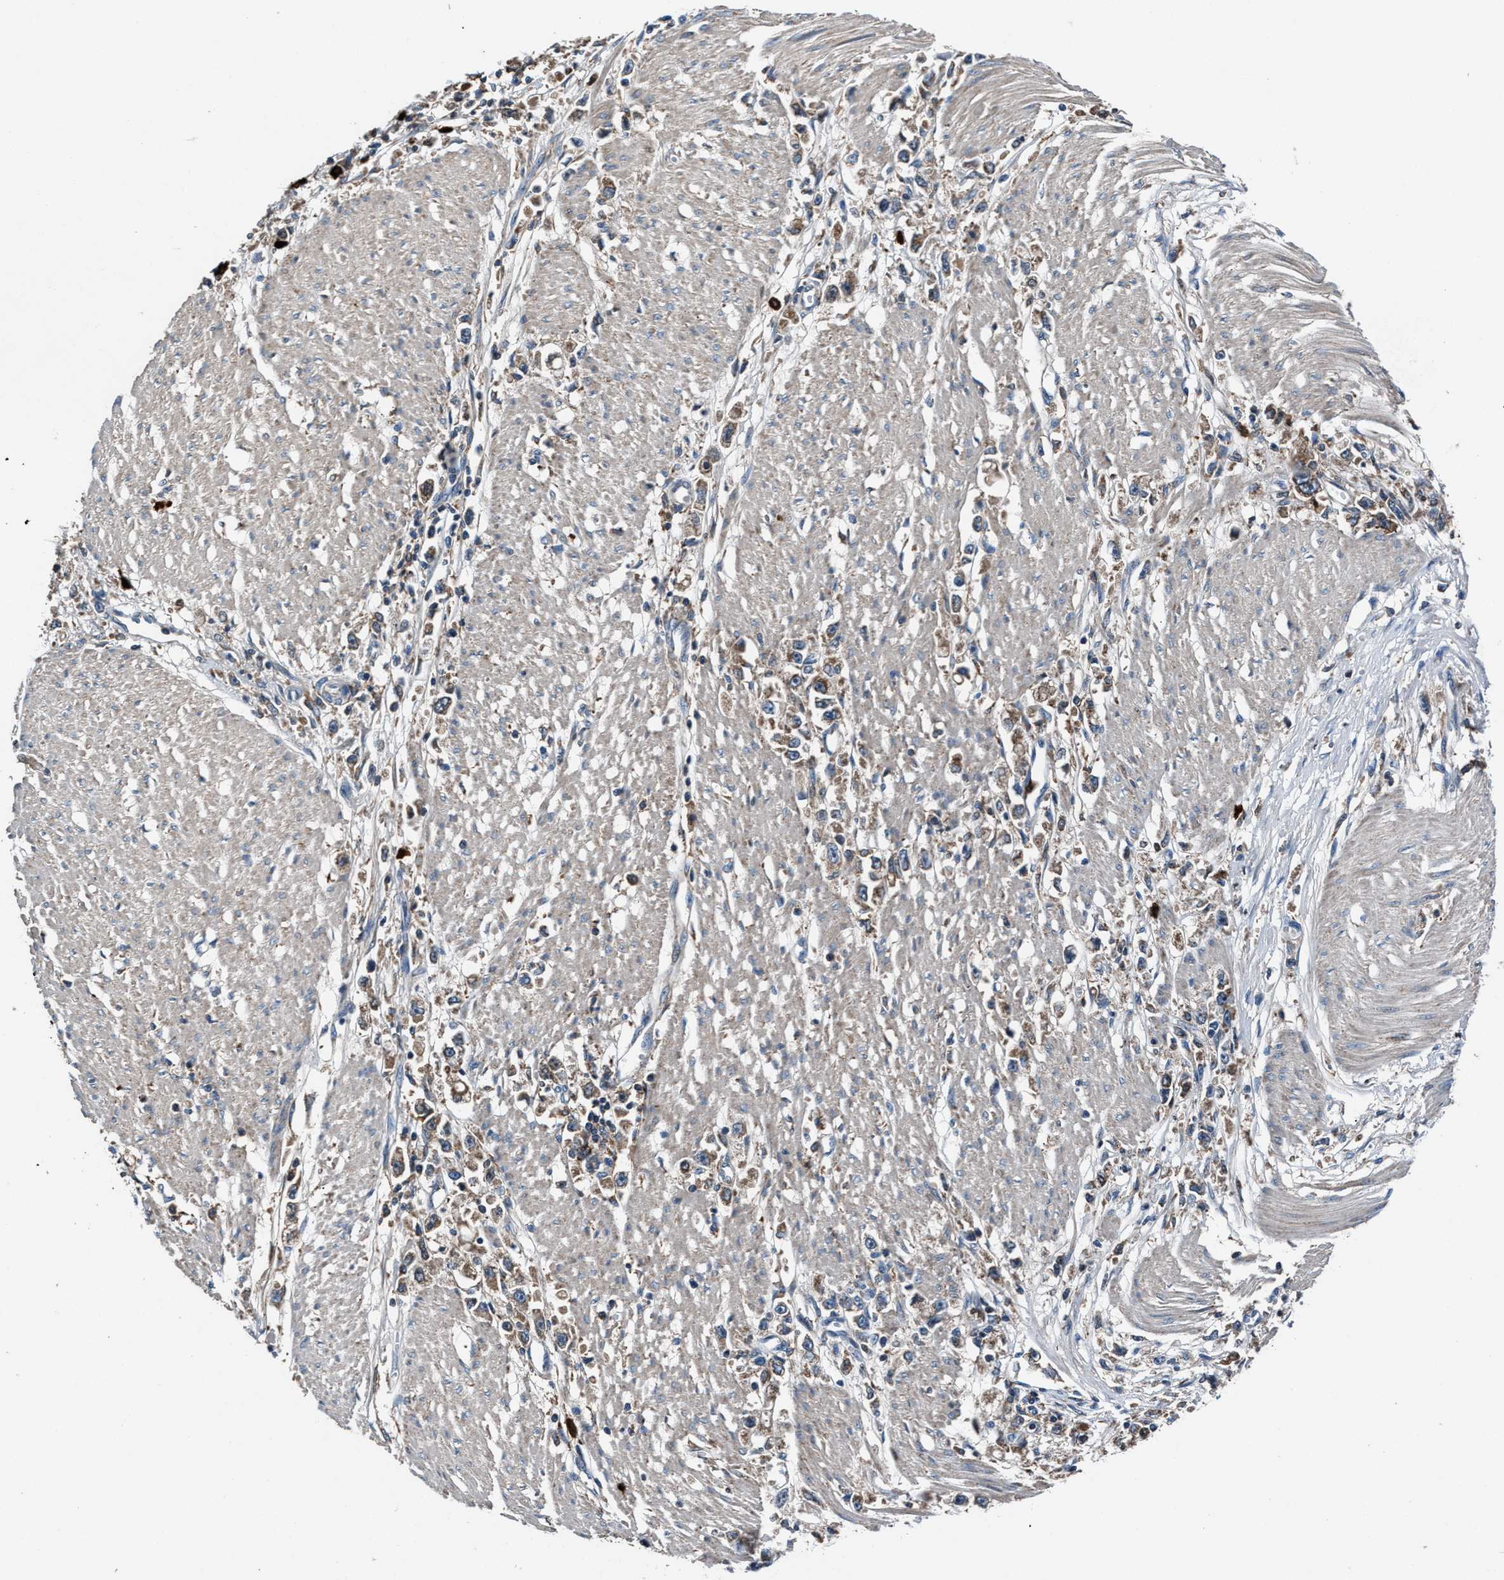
{"staining": {"intensity": "weak", "quantity": ">75%", "location": "cytoplasmic/membranous"}, "tissue": "stomach cancer", "cell_type": "Tumor cells", "image_type": "cancer", "snomed": [{"axis": "morphology", "description": "Adenocarcinoma, NOS"}, {"axis": "topography", "description": "Stomach"}], "caption": "Human stomach adenocarcinoma stained with a protein marker demonstrates weak staining in tumor cells.", "gene": "FAM221A", "patient": {"sex": "female", "age": 59}}